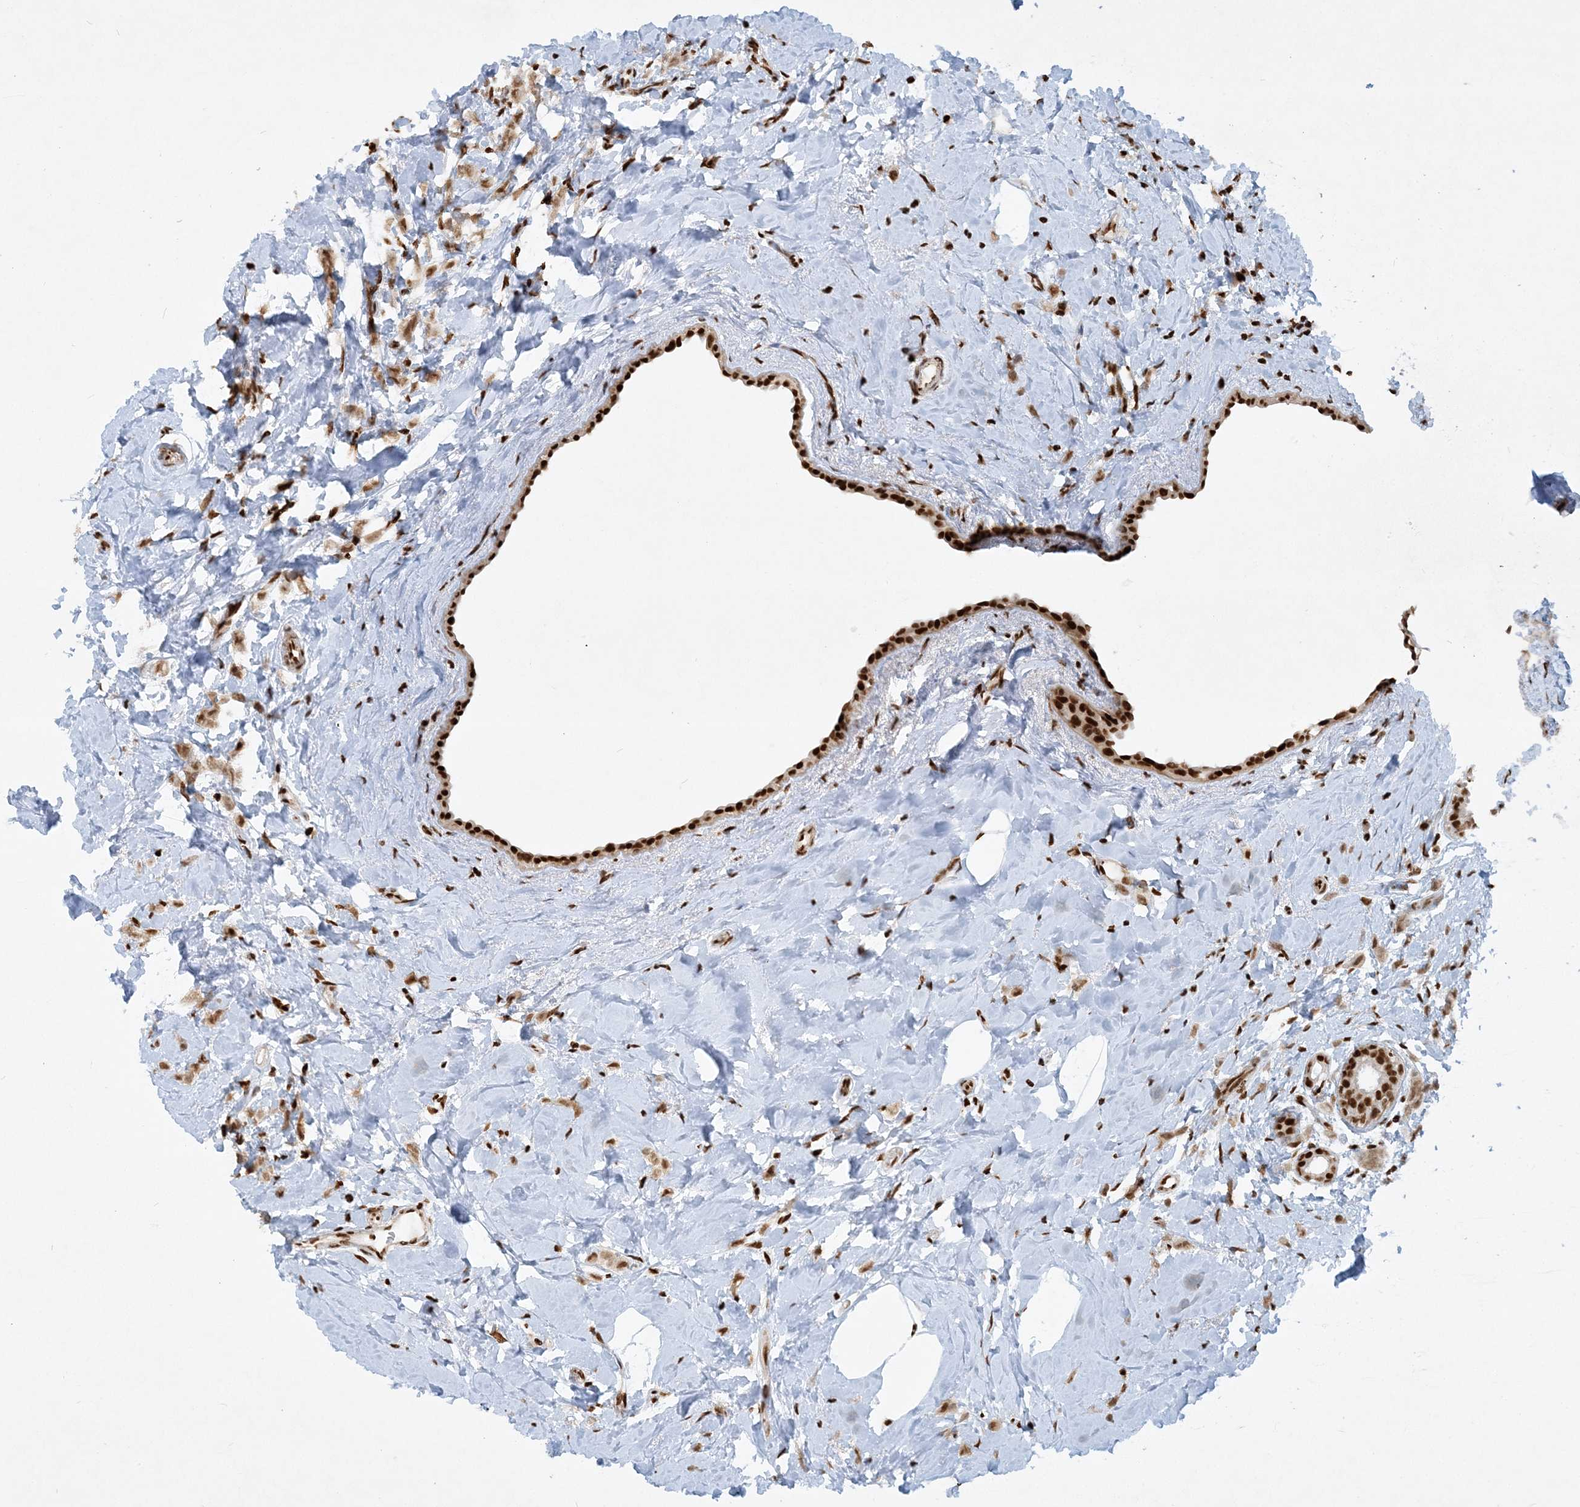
{"staining": {"intensity": "moderate", "quantity": ">75%", "location": "nuclear"}, "tissue": "breast cancer", "cell_type": "Tumor cells", "image_type": "cancer", "snomed": [{"axis": "morphology", "description": "Lobular carcinoma"}, {"axis": "topography", "description": "Breast"}], "caption": "Immunohistochemistry (IHC) image of neoplastic tissue: human lobular carcinoma (breast) stained using IHC reveals medium levels of moderate protein expression localized specifically in the nuclear of tumor cells, appearing as a nuclear brown color.", "gene": "DELE1", "patient": {"sex": "female", "age": 47}}